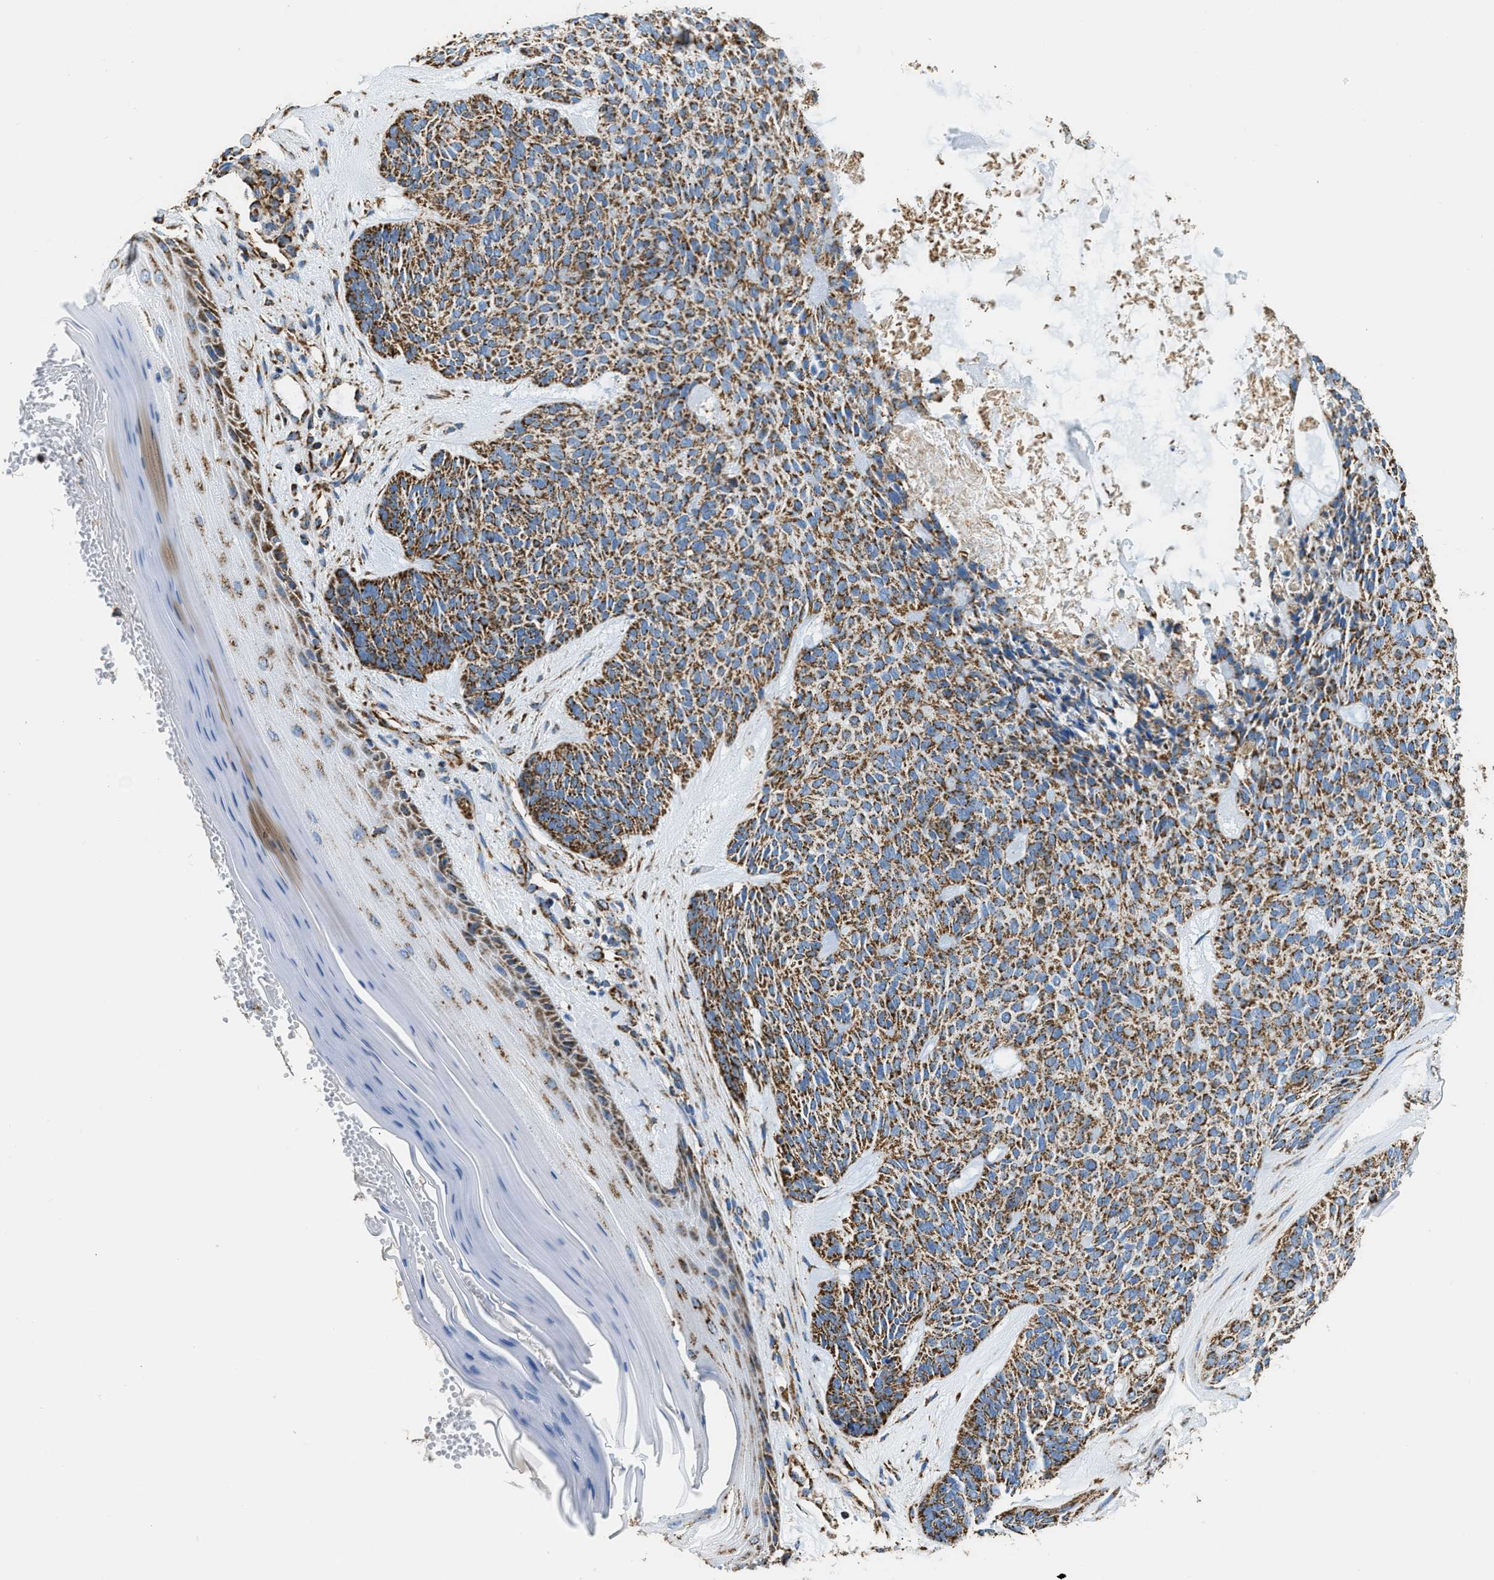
{"staining": {"intensity": "strong", "quantity": ">75%", "location": "cytoplasmic/membranous"}, "tissue": "skin cancer", "cell_type": "Tumor cells", "image_type": "cancer", "snomed": [{"axis": "morphology", "description": "Basal cell carcinoma"}, {"axis": "topography", "description": "Skin"}], "caption": "High-power microscopy captured an immunohistochemistry histopathology image of skin cancer (basal cell carcinoma), revealing strong cytoplasmic/membranous expression in approximately >75% of tumor cells. (Brightfield microscopy of DAB IHC at high magnification).", "gene": "IRX6", "patient": {"sex": "male", "age": 55}}